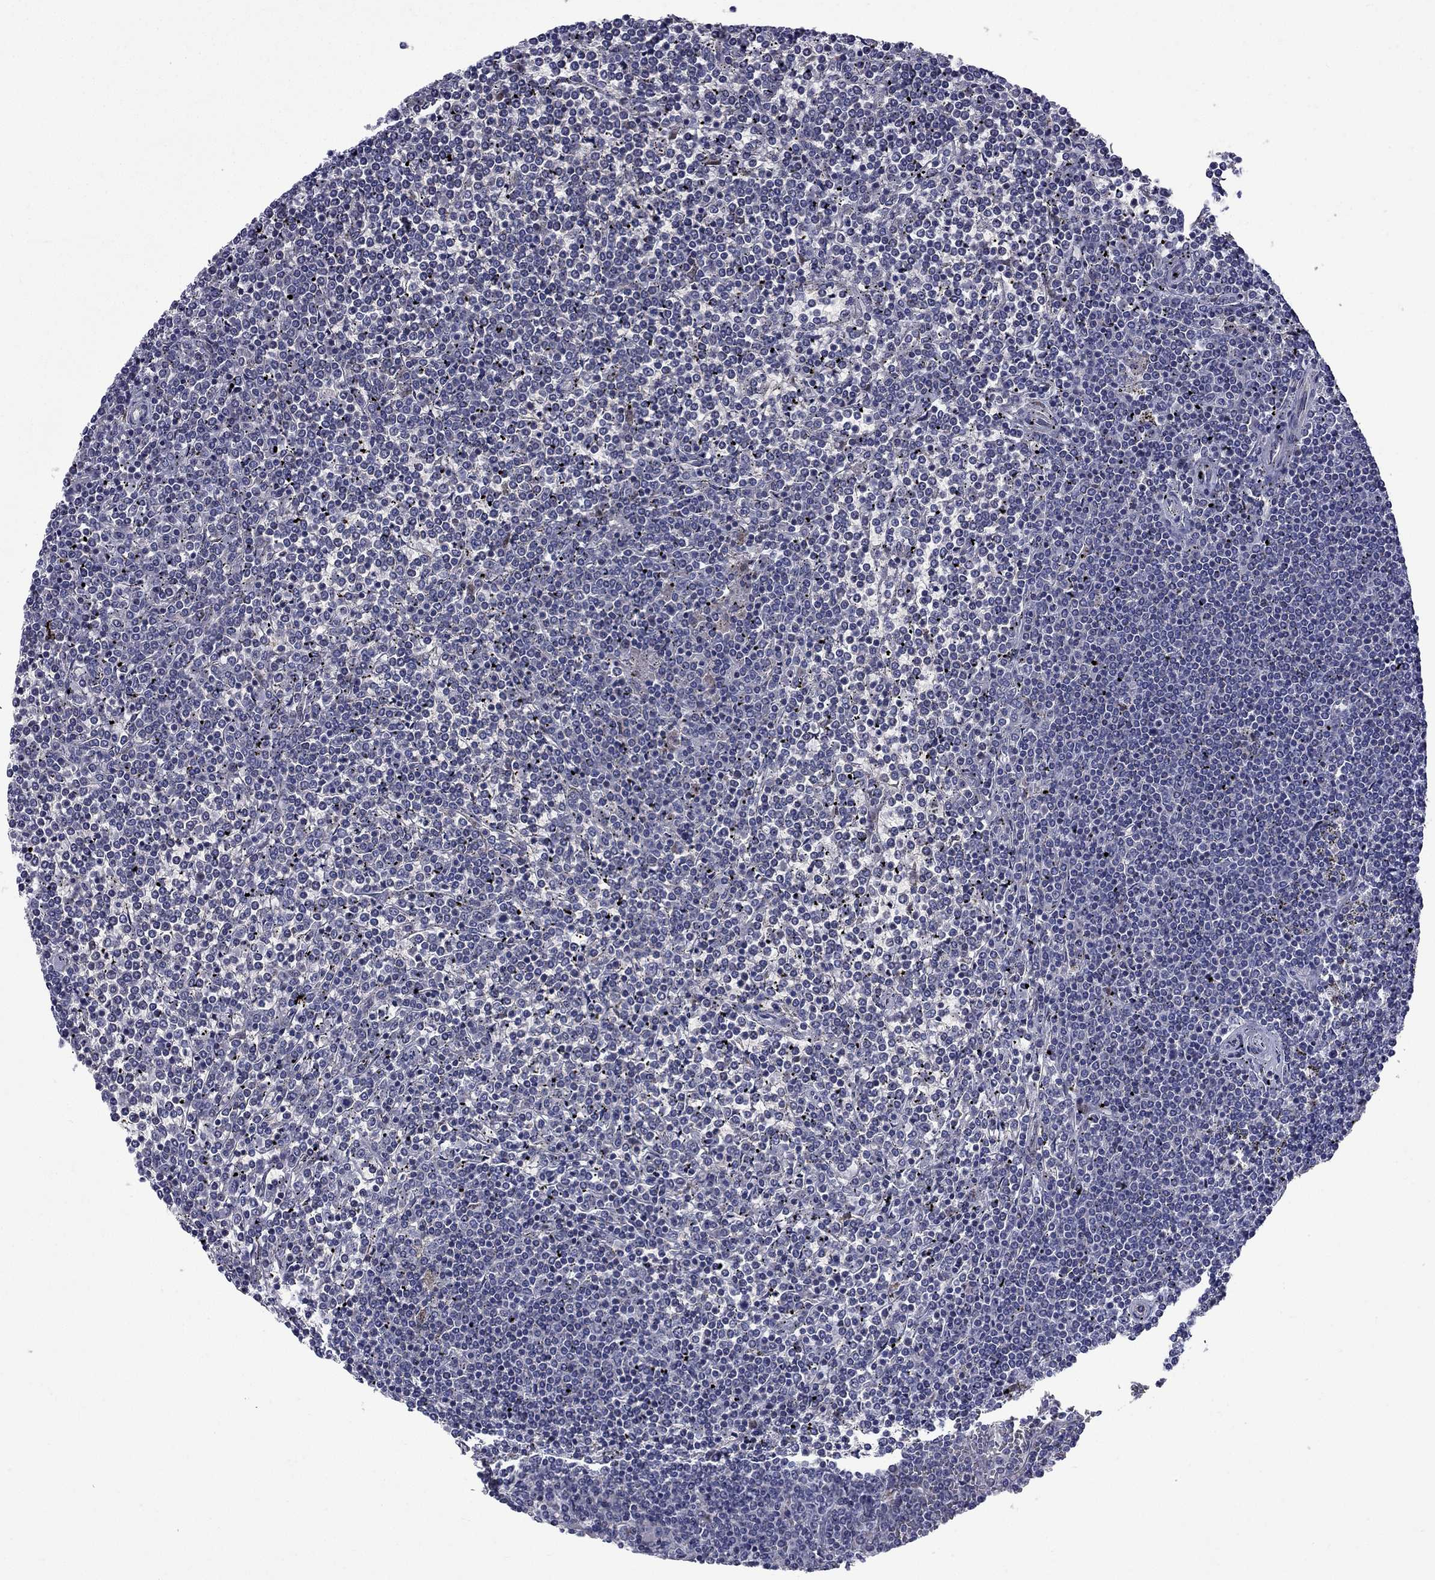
{"staining": {"intensity": "negative", "quantity": "none", "location": "none"}, "tissue": "lymphoma", "cell_type": "Tumor cells", "image_type": "cancer", "snomed": [{"axis": "morphology", "description": "Malignant lymphoma, non-Hodgkin's type, Low grade"}, {"axis": "topography", "description": "Spleen"}], "caption": "The immunohistochemistry image has no significant positivity in tumor cells of low-grade malignant lymphoma, non-Hodgkin's type tissue.", "gene": "HTR4", "patient": {"sex": "female", "age": 19}}